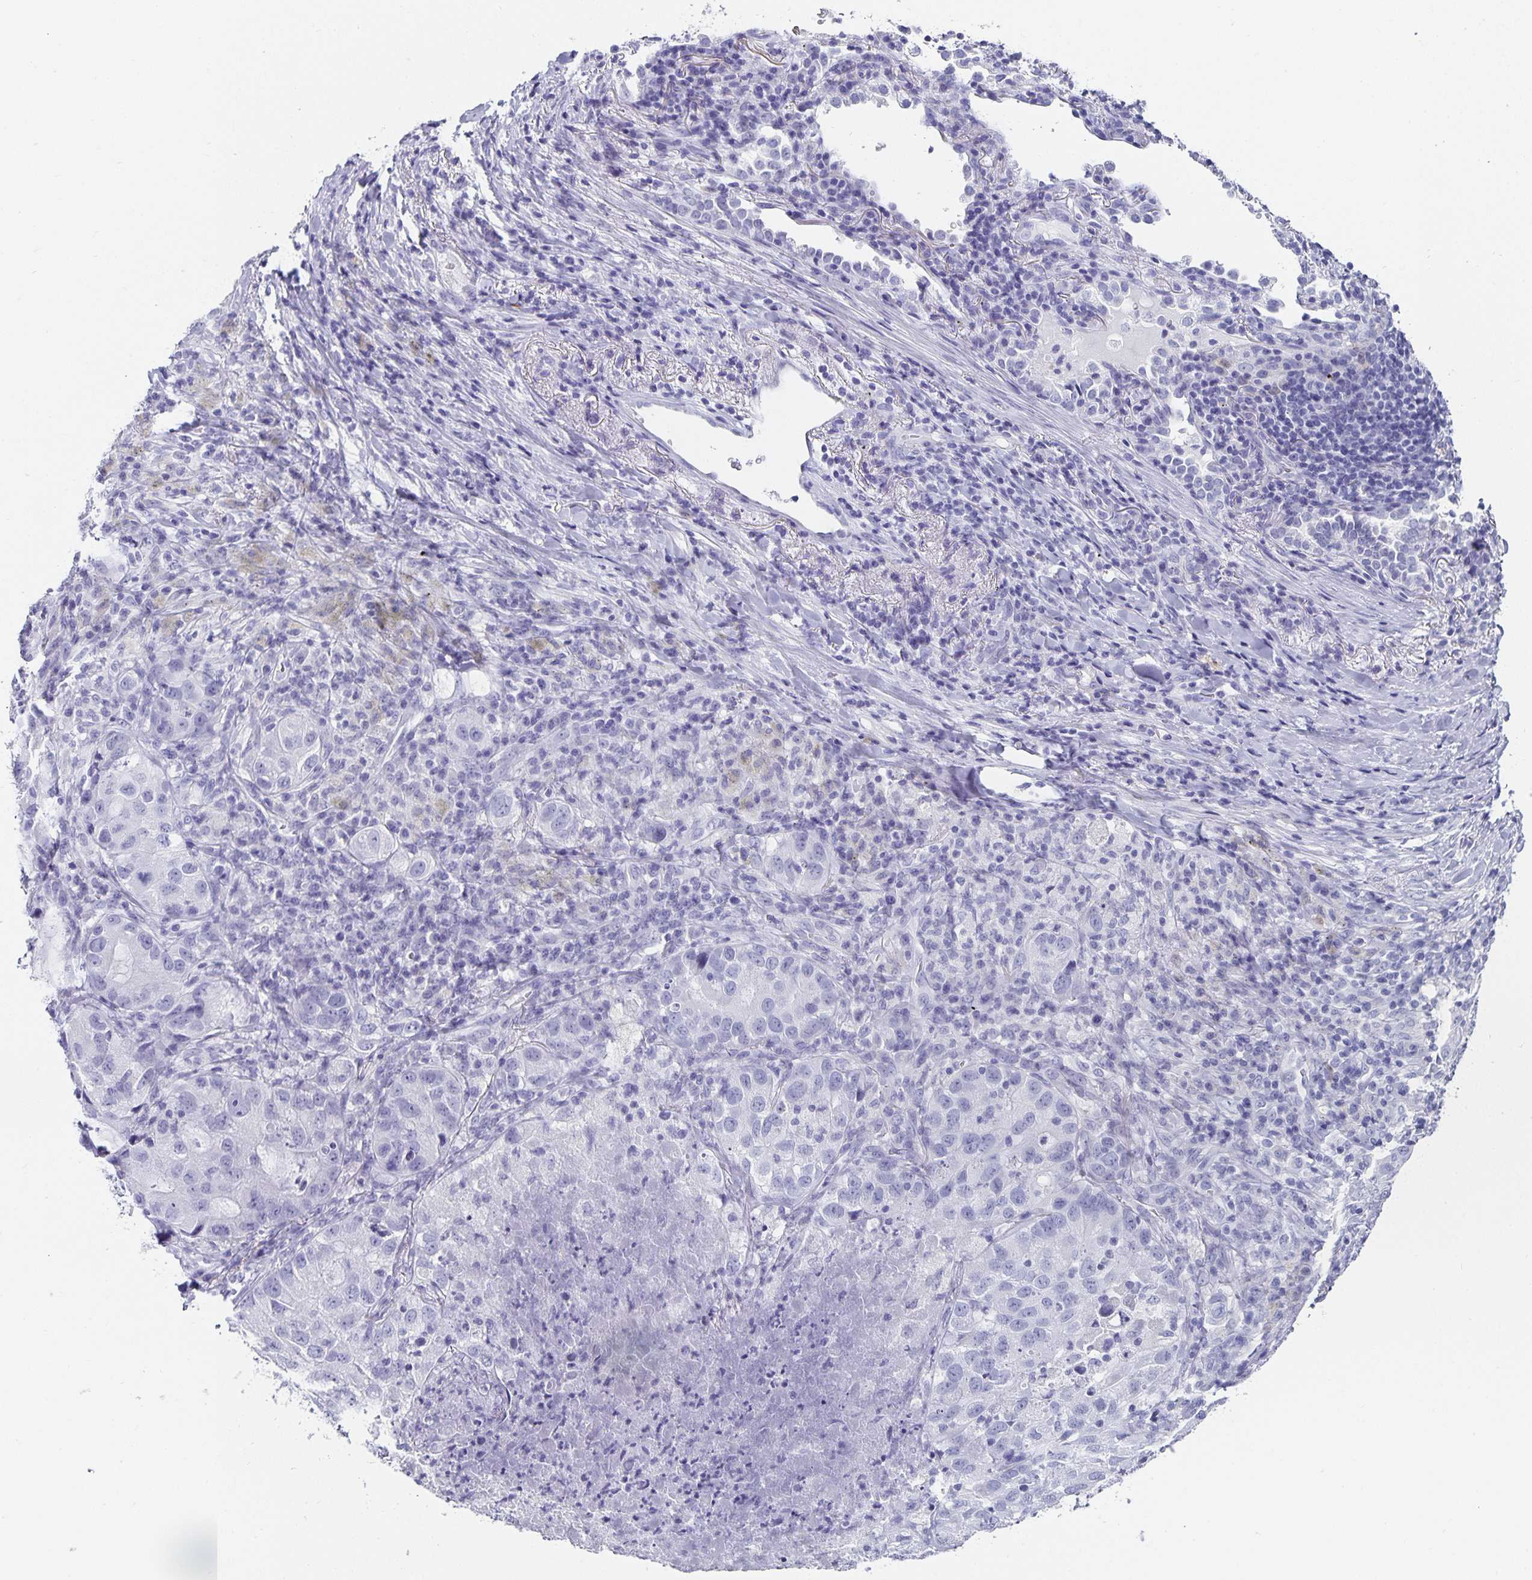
{"staining": {"intensity": "negative", "quantity": "none", "location": "none"}, "tissue": "lung cancer", "cell_type": "Tumor cells", "image_type": "cancer", "snomed": [{"axis": "morphology", "description": "Normal morphology"}, {"axis": "morphology", "description": "Adenocarcinoma, NOS"}, {"axis": "topography", "description": "Lymph node"}, {"axis": "topography", "description": "Lung"}], "caption": "IHC photomicrograph of adenocarcinoma (lung) stained for a protein (brown), which displays no staining in tumor cells. Nuclei are stained in blue.", "gene": "CHGA", "patient": {"sex": "female", "age": 51}}